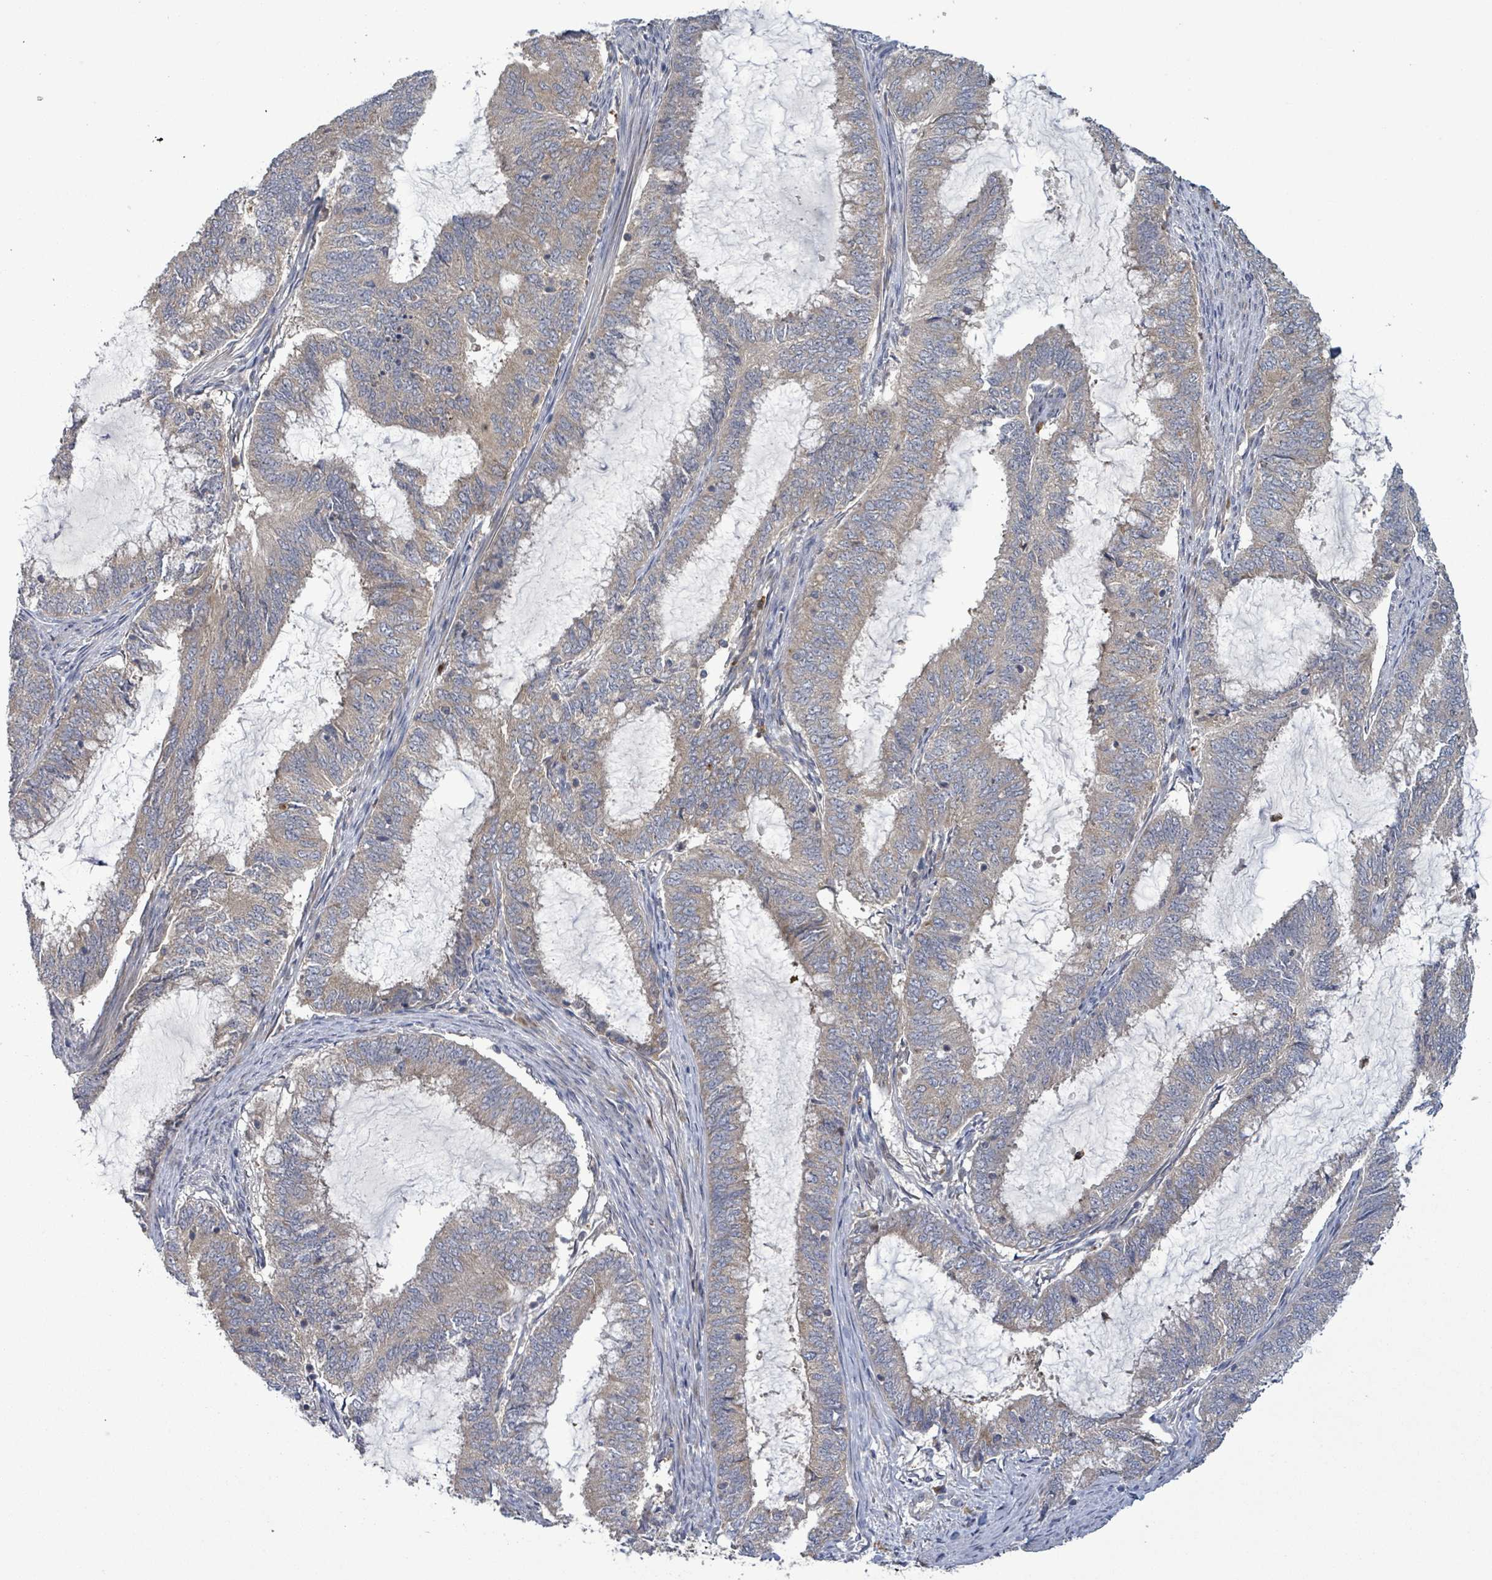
{"staining": {"intensity": "weak", "quantity": "25%-75%", "location": "cytoplasmic/membranous"}, "tissue": "endometrial cancer", "cell_type": "Tumor cells", "image_type": "cancer", "snomed": [{"axis": "morphology", "description": "Adenocarcinoma, NOS"}, {"axis": "topography", "description": "Endometrium"}], "caption": "Protein staining shows weak cytoplasmic/membranous positivity in about 25%-75% of tumor cells in adenocarcinoma (endometrial).", "gene": "SERPINE3", "patient": {"sex": "female", "age": 51}}